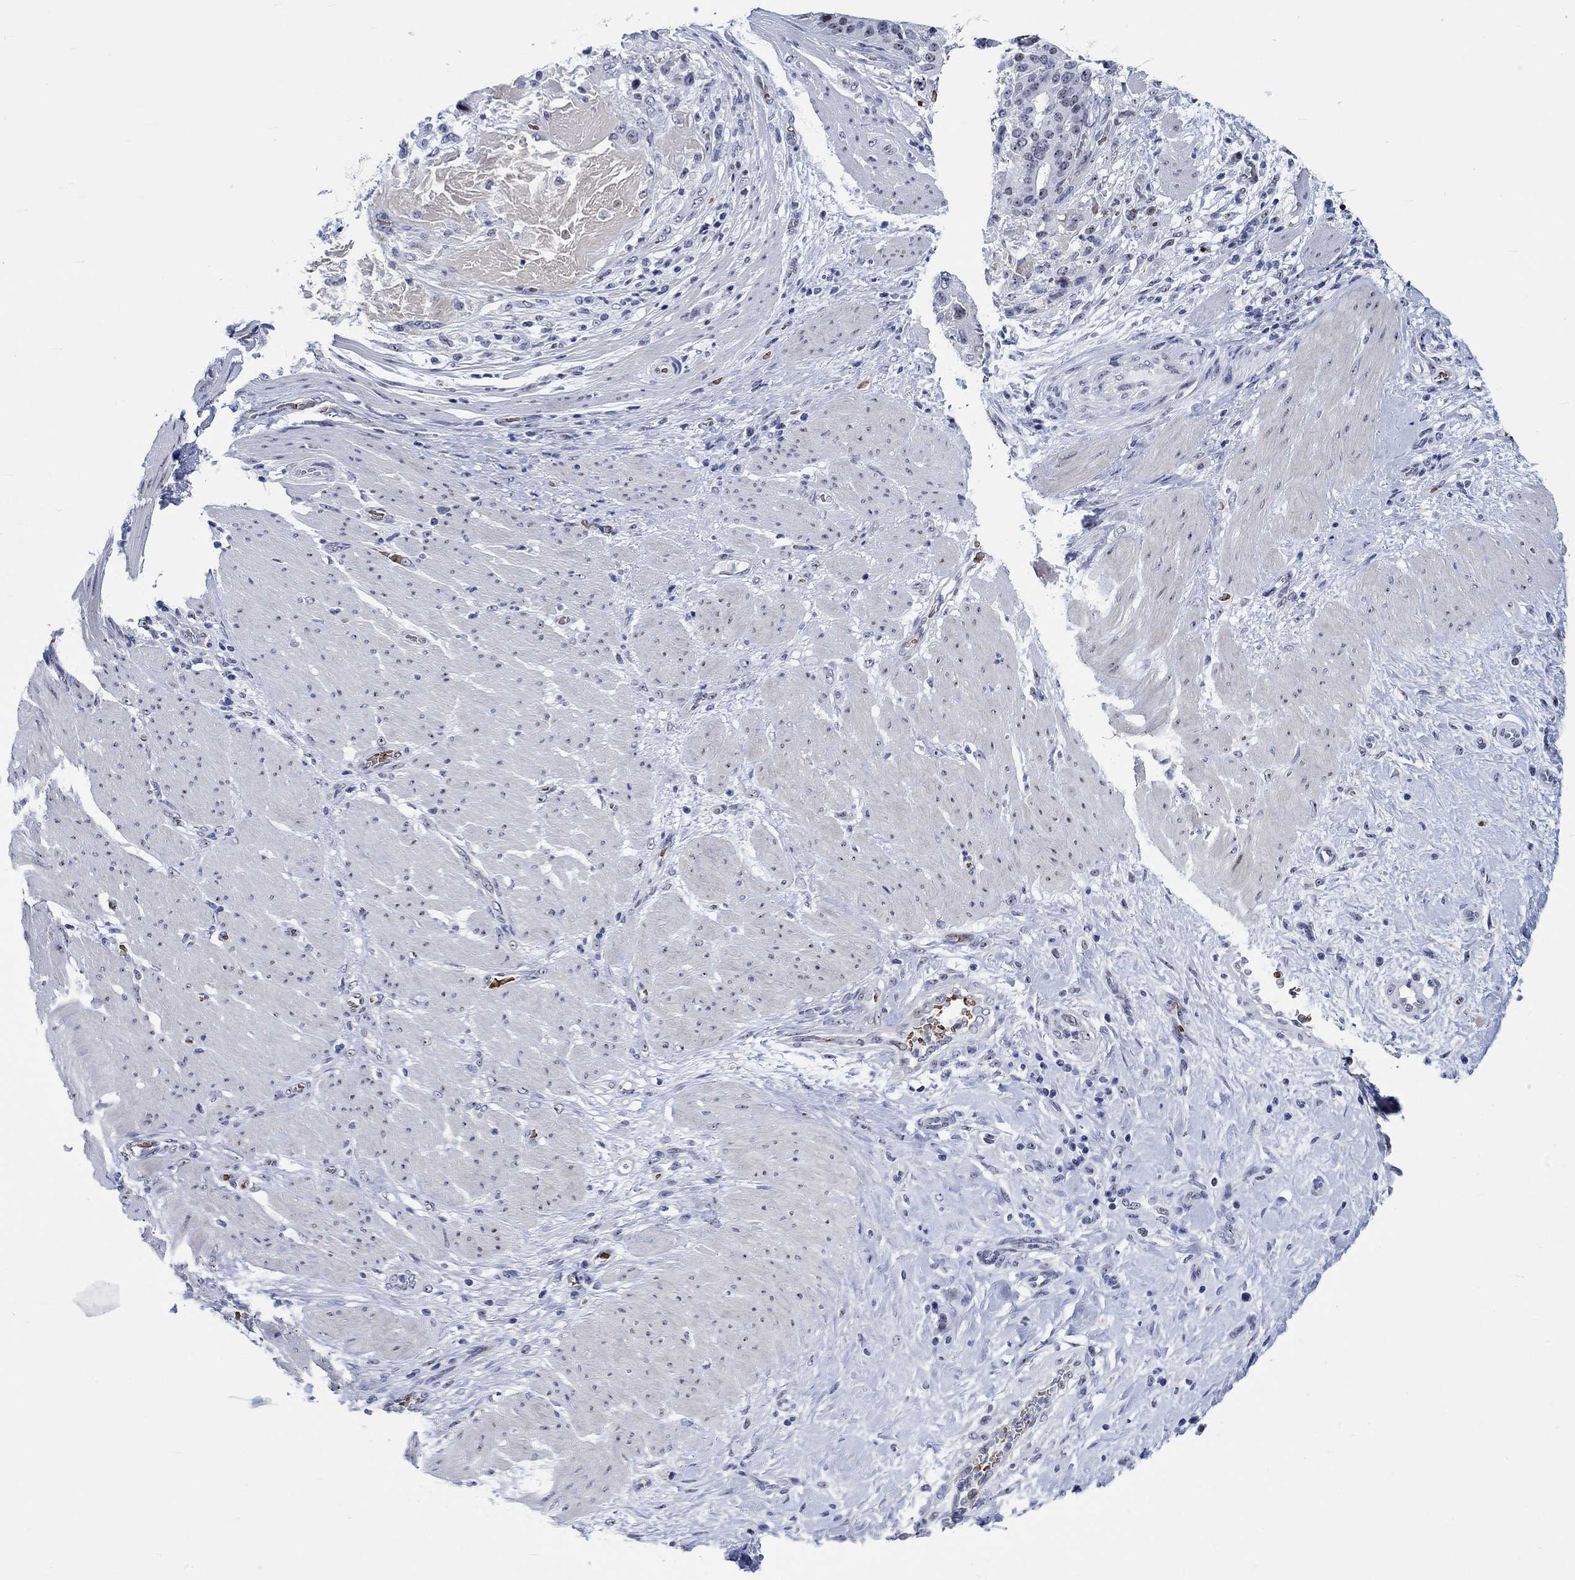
{"staining": {"intensity": "strong", "quantity": "<25%", "location": "nuclear"}, "tissue": "stomach cancer", "cell_type": "Tumor cells", "image_type": "cancer", "snomed": [{"axis": "morphology", "description": "Adenocarcinoma, NOS"}, {"axis": "topography", "description": "Stomach"}], "caption": "Stomach adenocarcinoma was stained to show a protein in brown. There is medium levels of strong nuclear expression in about <25% of tumor cells.", "gene": "ZNF446", "patient": {"sex": "male", "age": 48}}